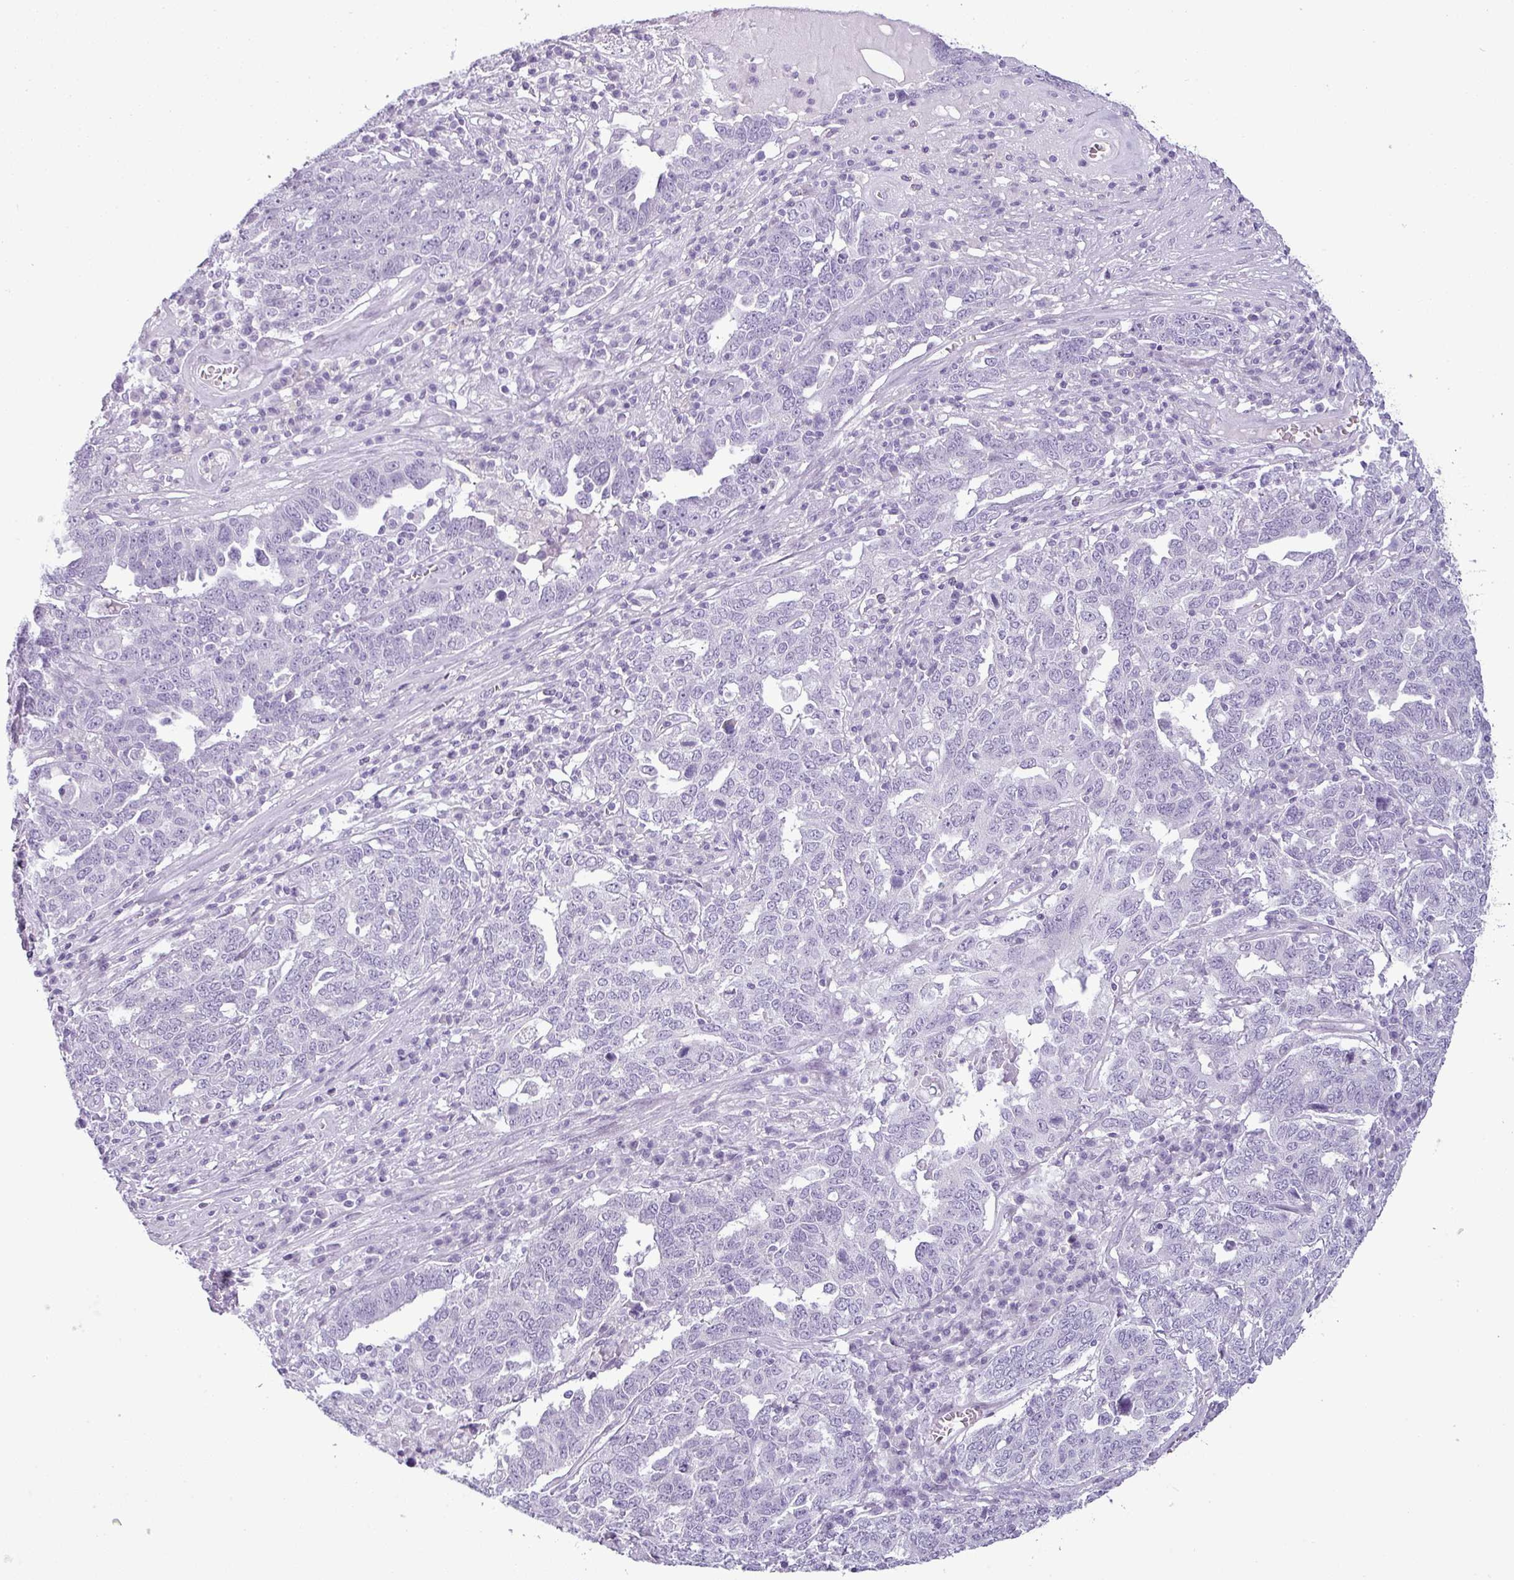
{"staining": {"intensity": "negative", "quantity": "none", "location": "none"}, "tissue": "ovarian cancer", "cell_type": "Tumor cells", "image_type": "cancer", "snomed": [{"axis": "morphology", "description": "Carcinoma, endometroid"}, {"axis": "topography", "description": "Ovary"}], "caption": "Histopathology image shows no significant protein staining in tumor cells of ovarian cancer.", "gene": "CDH16", "patient": {"sex": "female", "age": 62}}